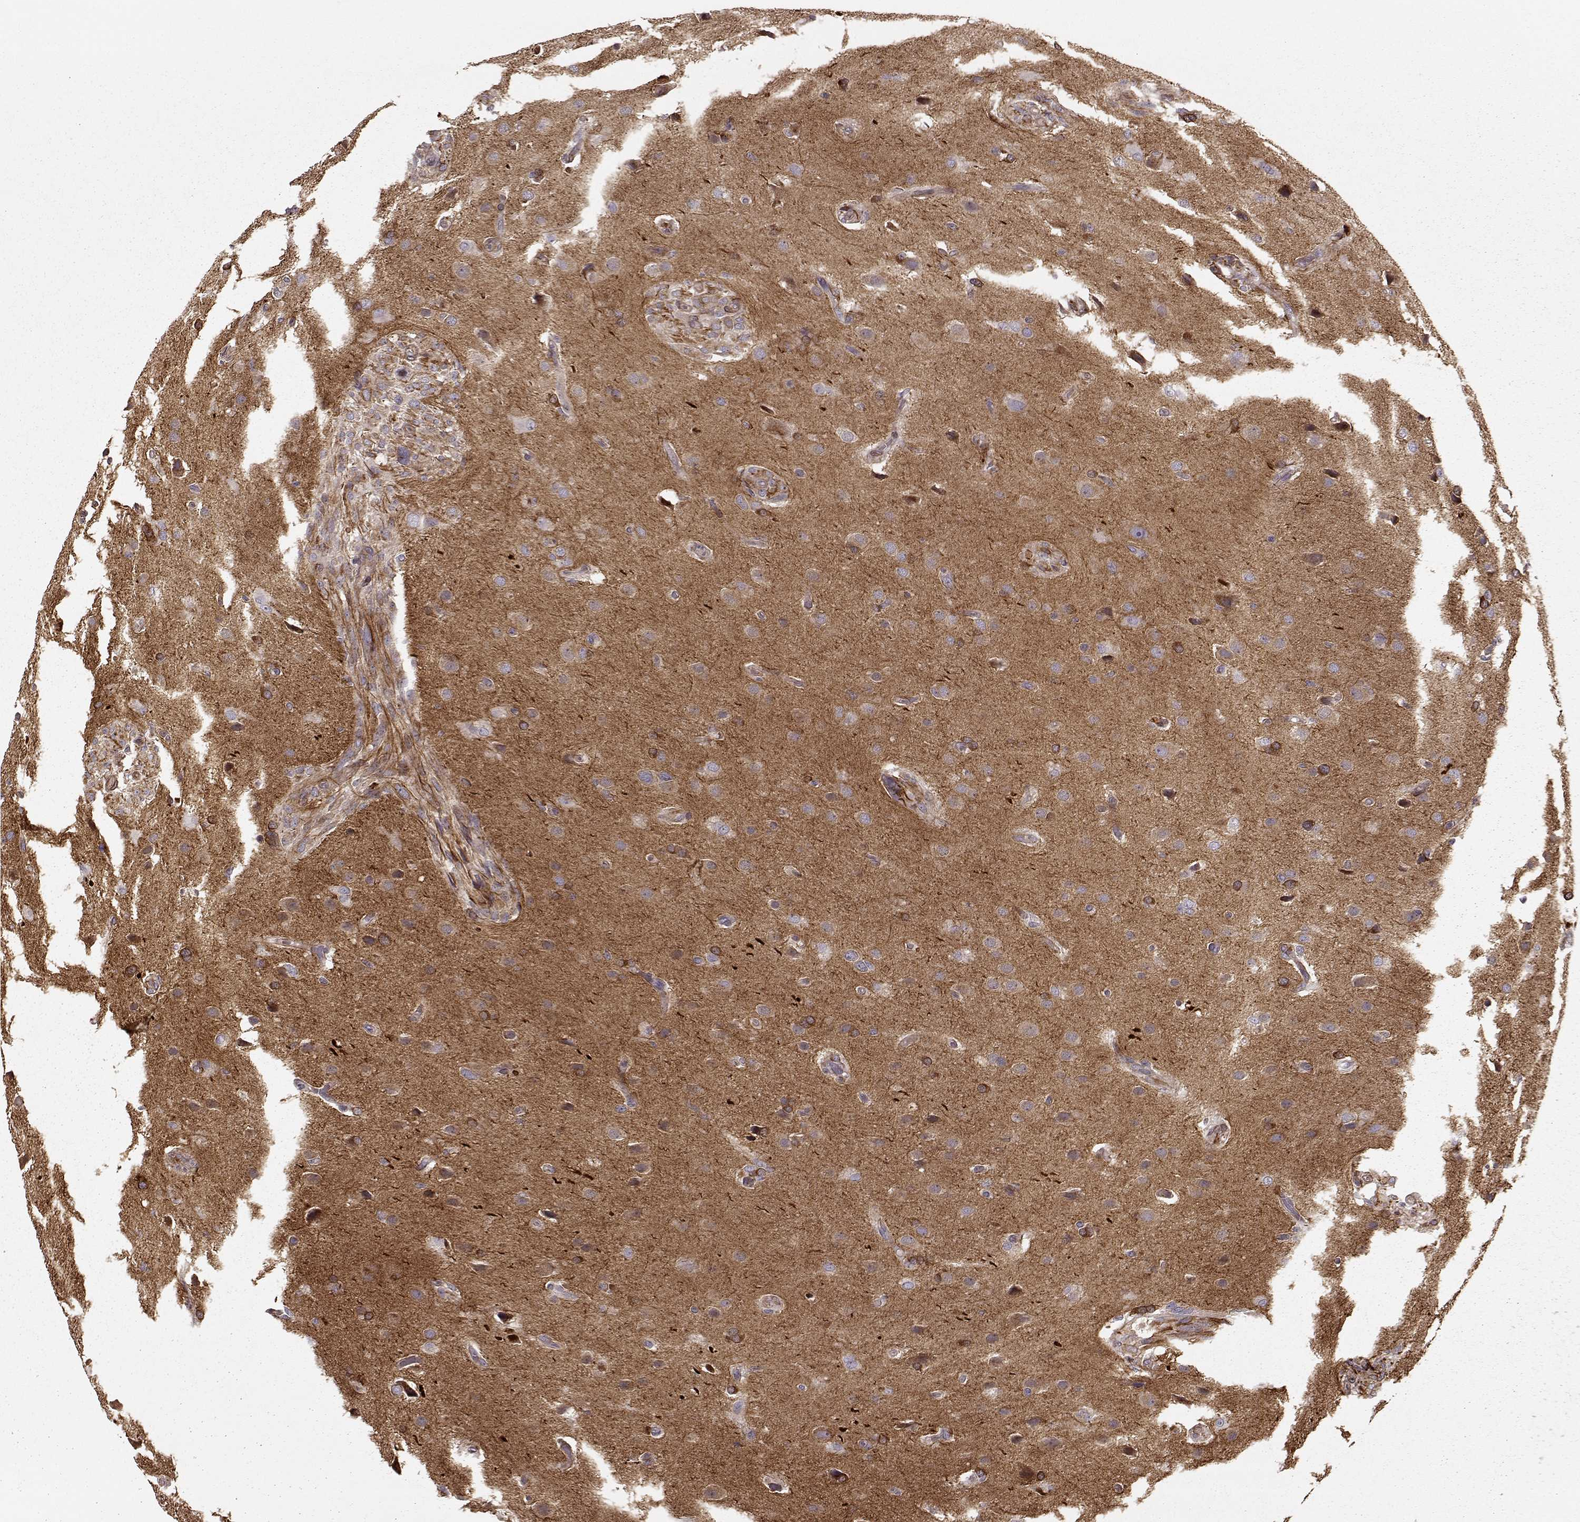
{"staining": {"intensity": "weak", "quantity": ">75%", "location": "cytoplasmic/membranous"}, "tissue": "glioma", "cell_type": "Tumor cells", "image_type": "cancer", "snomed": [{"axis": "morphology", "description": "Glioma, malignant, High grade"}, {"axis": "topography", "description": "Brain"}], "caption": "This is a micrograph of IHC staining of malignant high-grade glioma, which shows weak positivity in the cytoplasmic/membranous of tumor cells.", "gene": "MTR", "patient": {"sex": "male", "age": 68}}